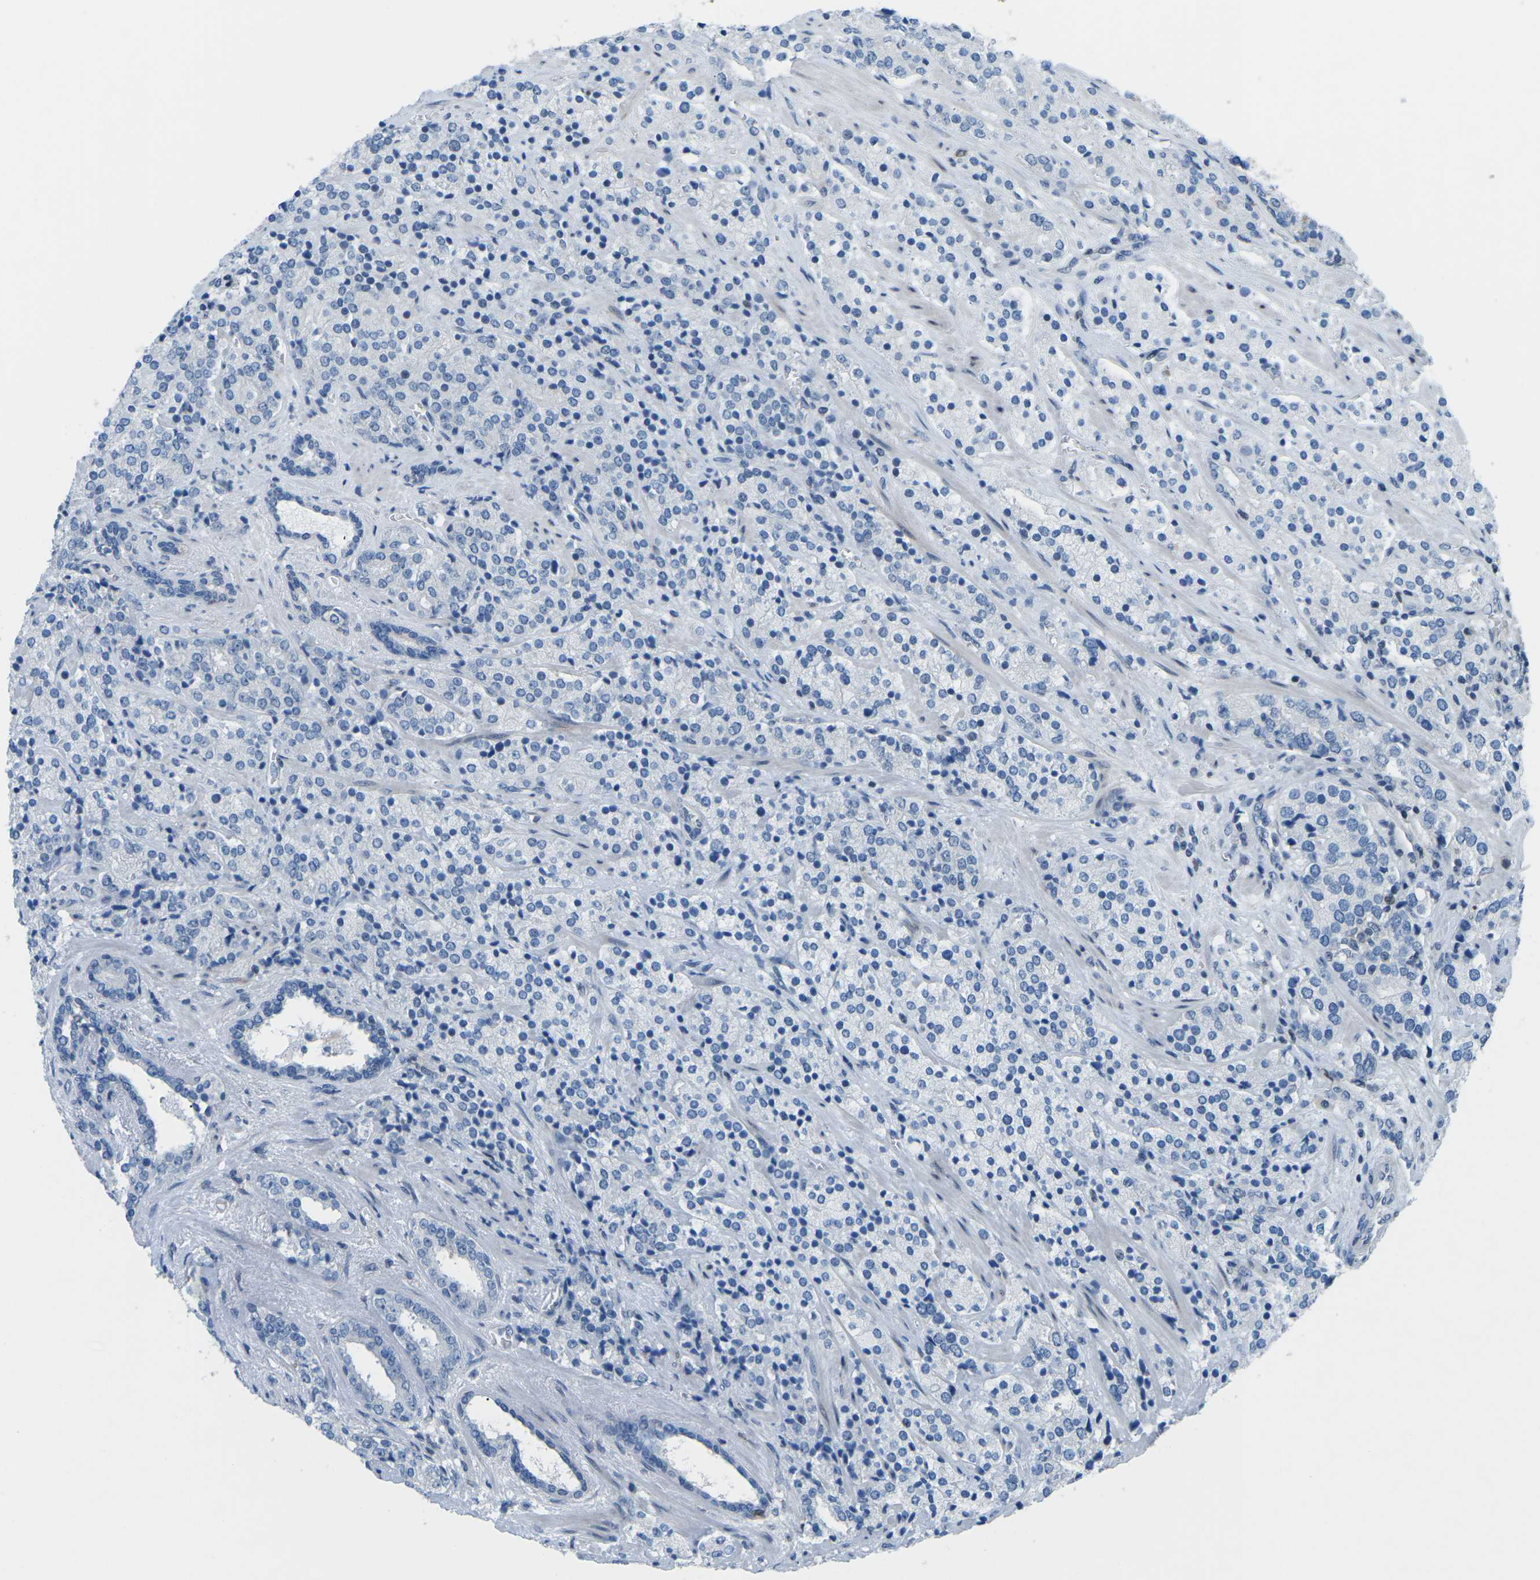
{"staining": {"intensity": "negative", "quantity": "none", "location": "none"}, "tissue": "prostate cancer", "cell_type": "Tumor cells", "image_type": "cancer", "snomed": [{"axis": "morphology", "description": "Adenocarcinoma, High grade"}, {"axis": "topography", "description": "Prostate"}], "caption": "Immunohistochemistry histopathology image of neoplastic tissue: prostate cancer (adenocarcinoma (high-grade)) stained with DAB demonstrates no significant protein staining in tumor cells.", "gene": "MBNL1", "patient": {"sex": "male", "age": 71}}